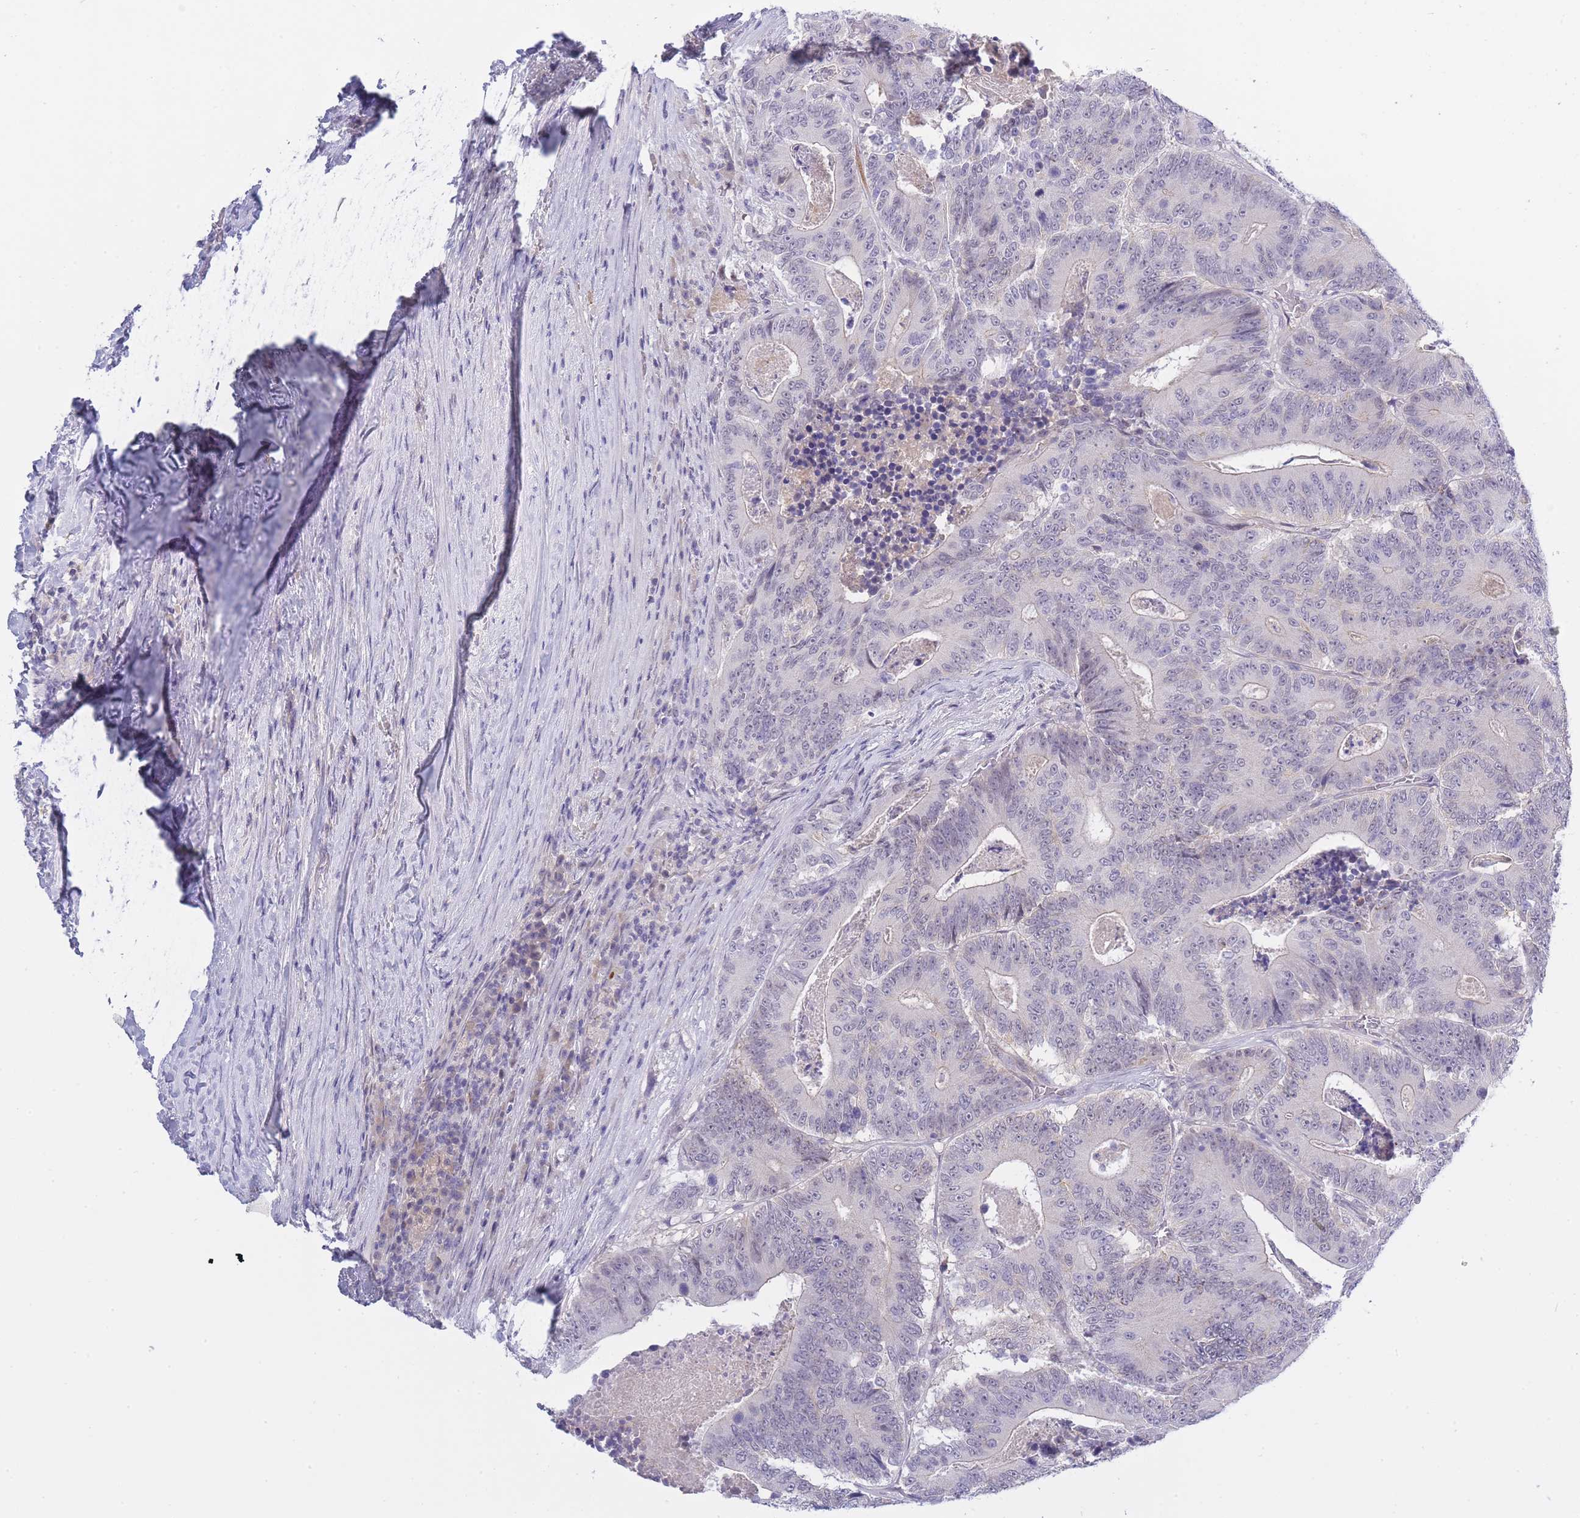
{"staining": {"intensity": "negative", "quantity": "none", "location": "none"}, "tissue": "colorectal cancer", "cell_type": "Tumor cells", "image_type": "cancer", "snomed": [{"axis": "morphology", "description": "Adenocarcinoma, NOS"}, {"axis": "topography", "description": "Colon"}], "caption": "Immunohistochemistry micrograph of neoplastic tissue: colorectal adenocarcinoma stained with DAB demonstrates no significant protein positivity in tumor cells. (Stains: DAB IHC with hematoxylin counter stain, Microscopy: brightfield microscopy at high magnification).", "gene": "PRR23B", "patient": {"sex": "male", "age": 83}}